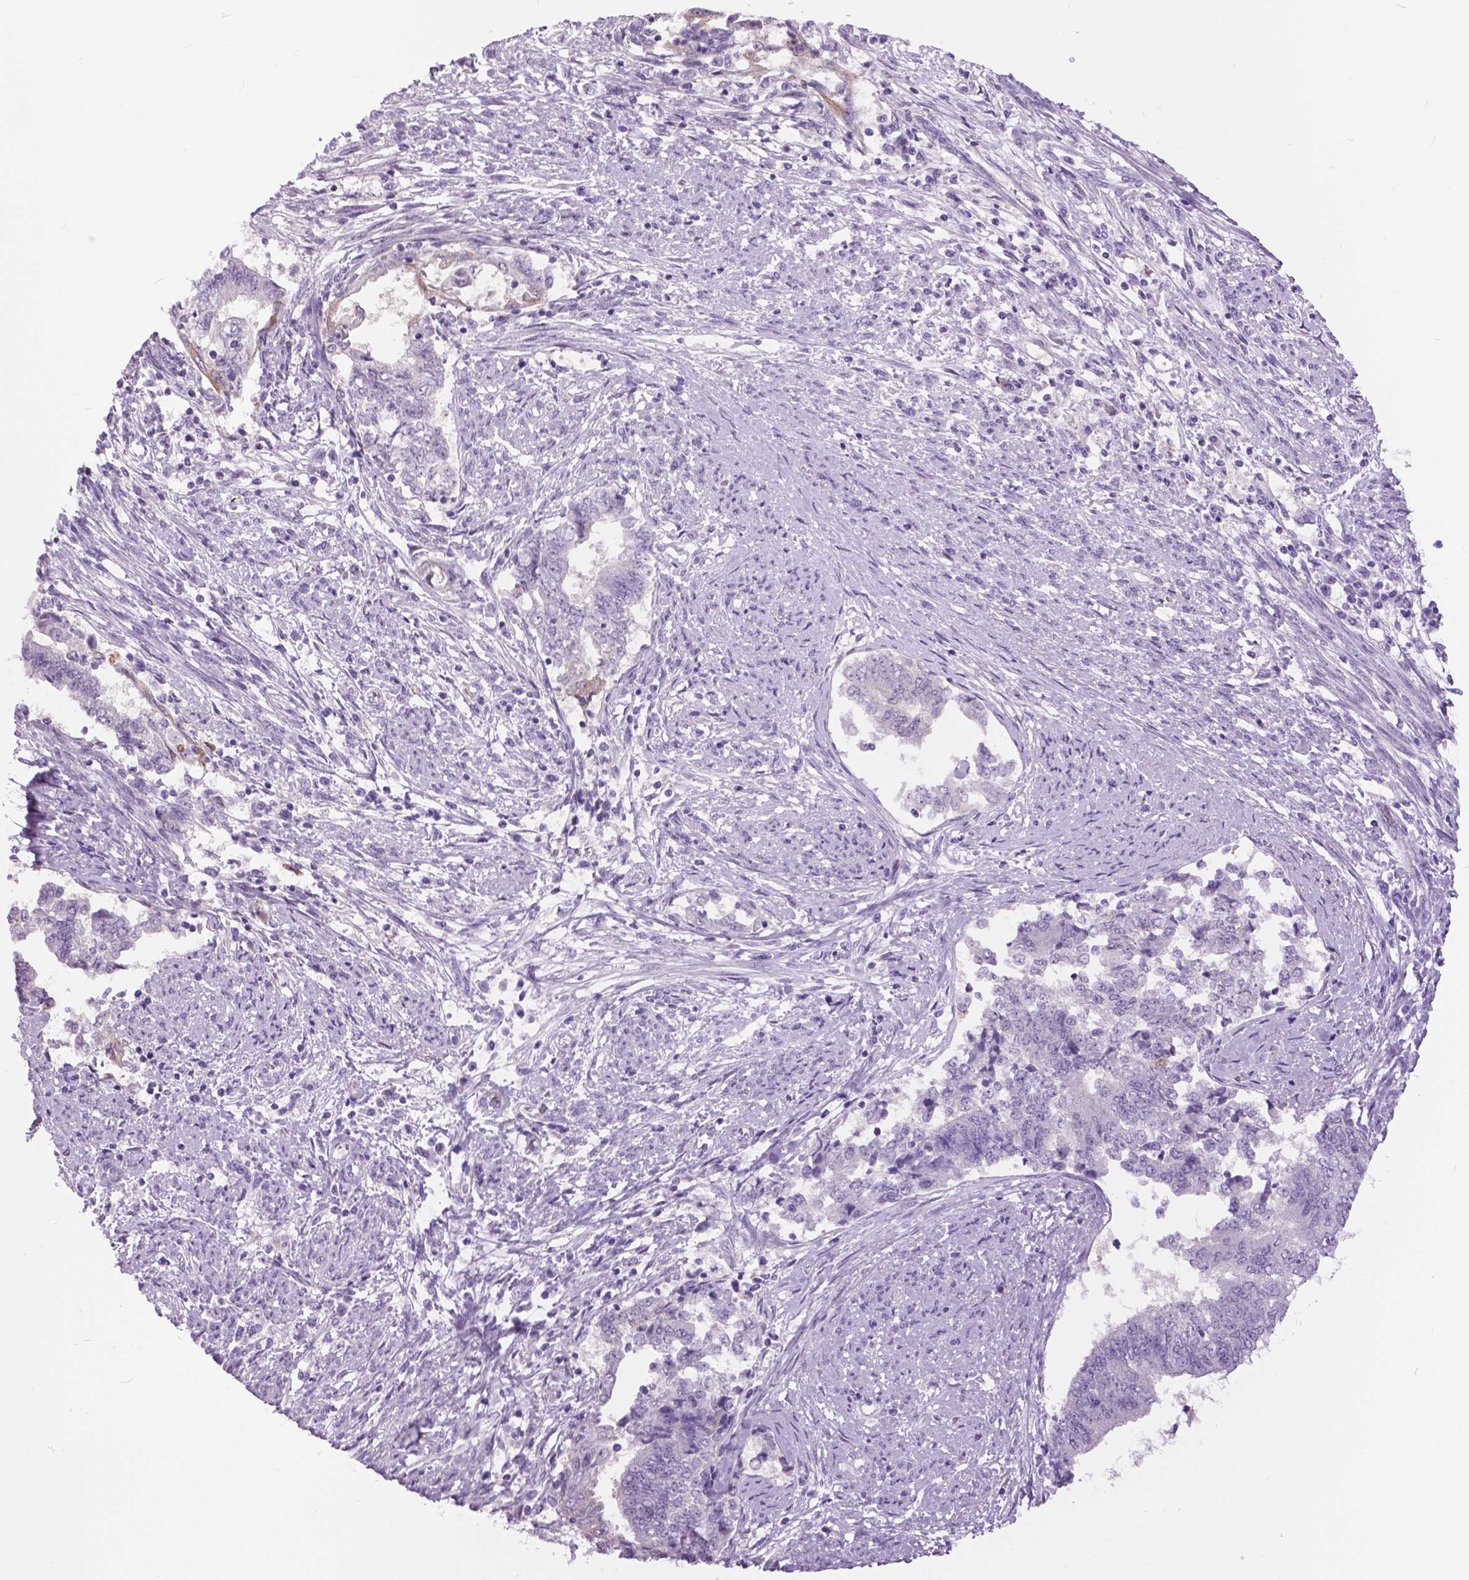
{"staining": {"intensity": "negative", "quantity": "none", "location": "none"}, "tissue": "endometrial cancer", "cell_type": "Tumor cells", "image_type": "cancer", "snomed": [{"axis": "morphology", "description": "Adenocarcinoma, NOS"}, {"axis": "topography", "description": "Endometrium"}], "caption": "An IHC micrograph of endometrial cancer (adenocarcinoma) is shown. There is no staining in tumor cells of endometrial cancer (adenocarcinoma).", "gene": "TP53TG5", "patient": {"sex": "female", "age": 65}}